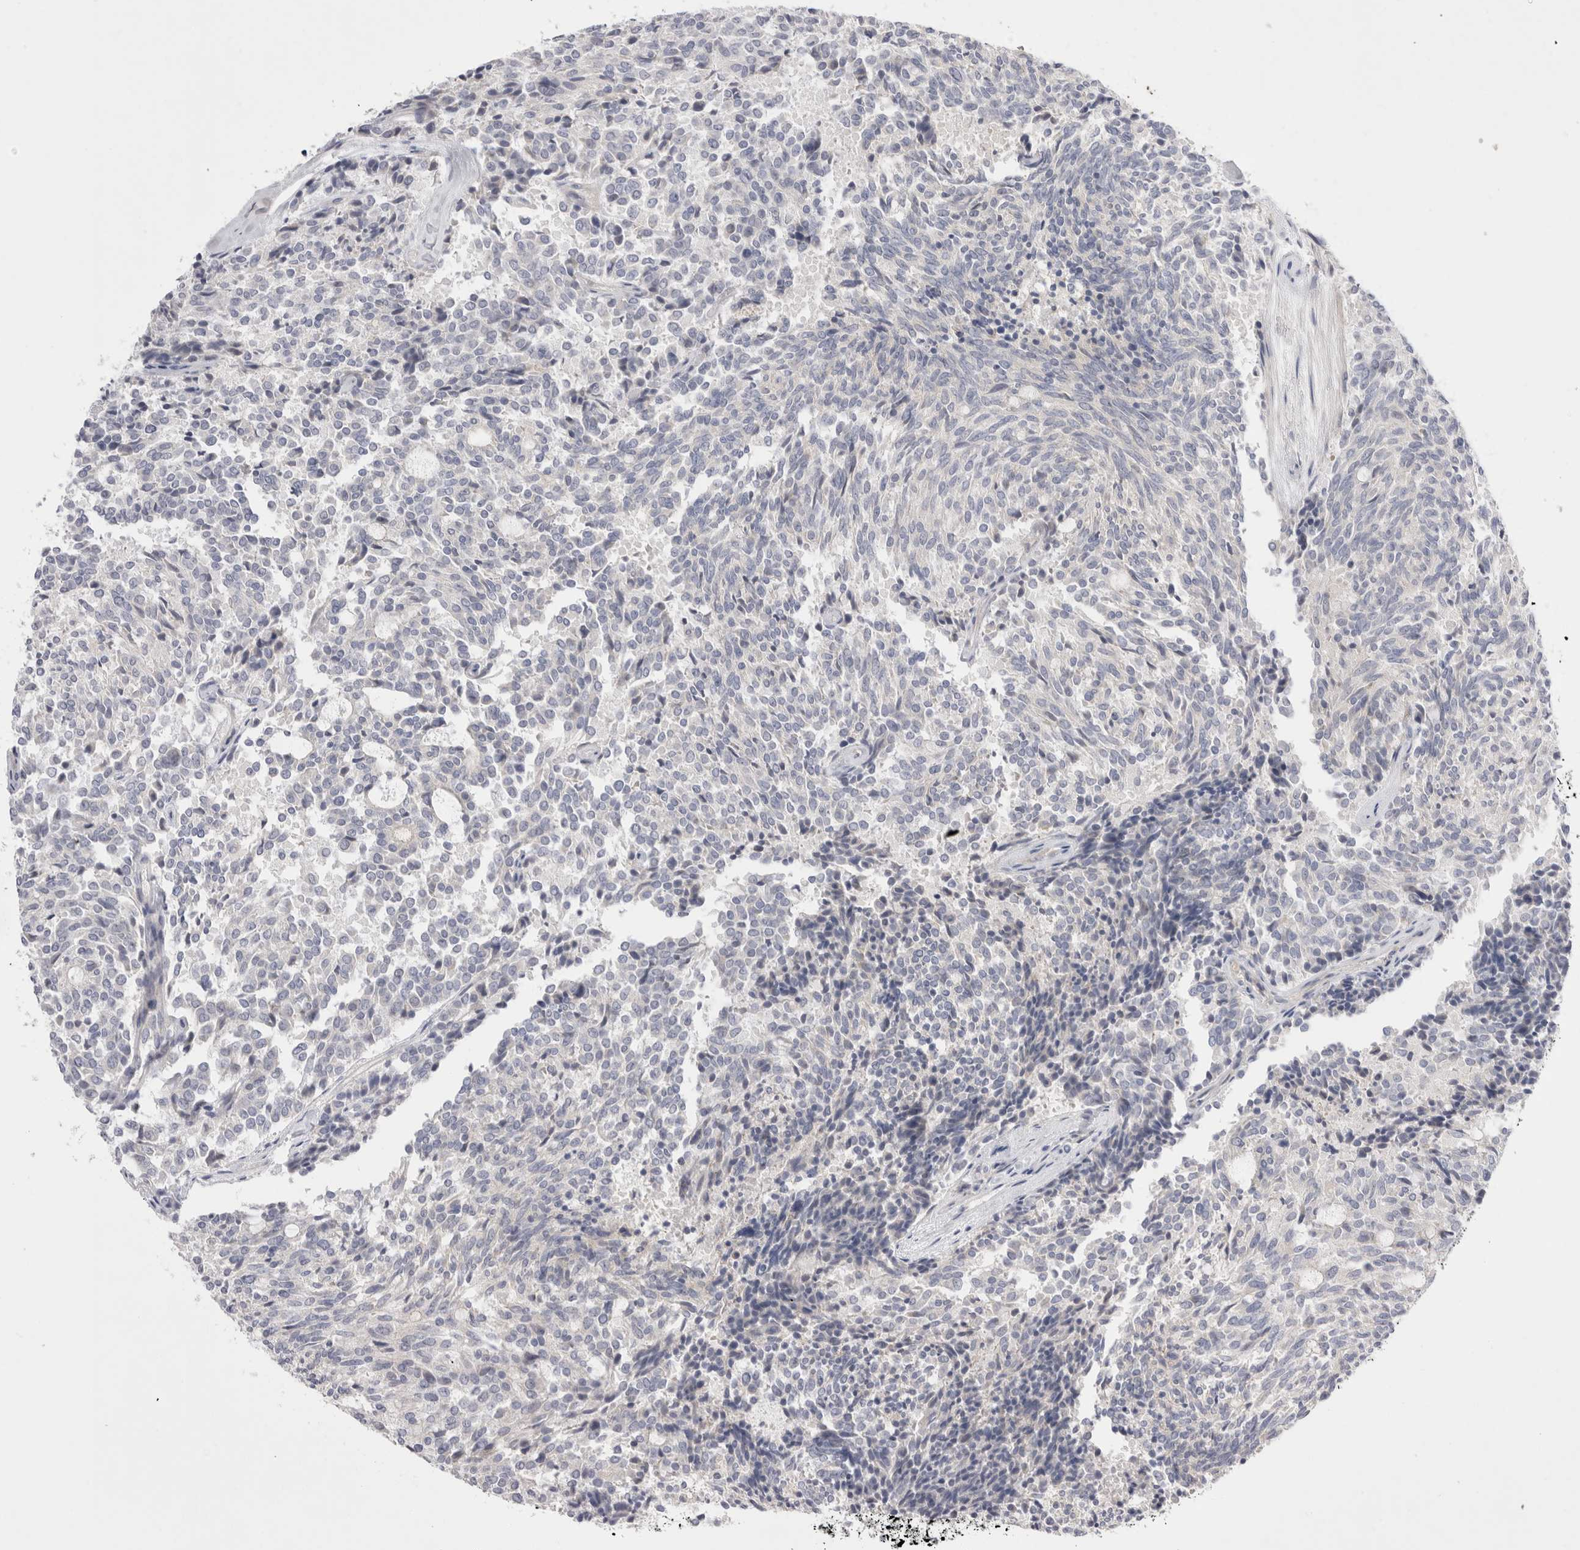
{"staining": {"intensity": "negative", "quantity": "none", "location": "none"}, "tissue": "carcinoid", "cell_type": "Tumor cells", "image_type": "cancer", "snomed": [{"axis": "morphology", "description": "Carcinoid, malignant, NOS"}, {"axis": "topography", "description": "Pancreas"}], "caption": "Photomicrograph shows no significant protein positivity in tumor cells of malignant carcinoid. (DAB IHC visualized using brightfield microscopy, high magnification).", "gene": "SPINK2", "patient": {"sex": "female", "age": 54}}